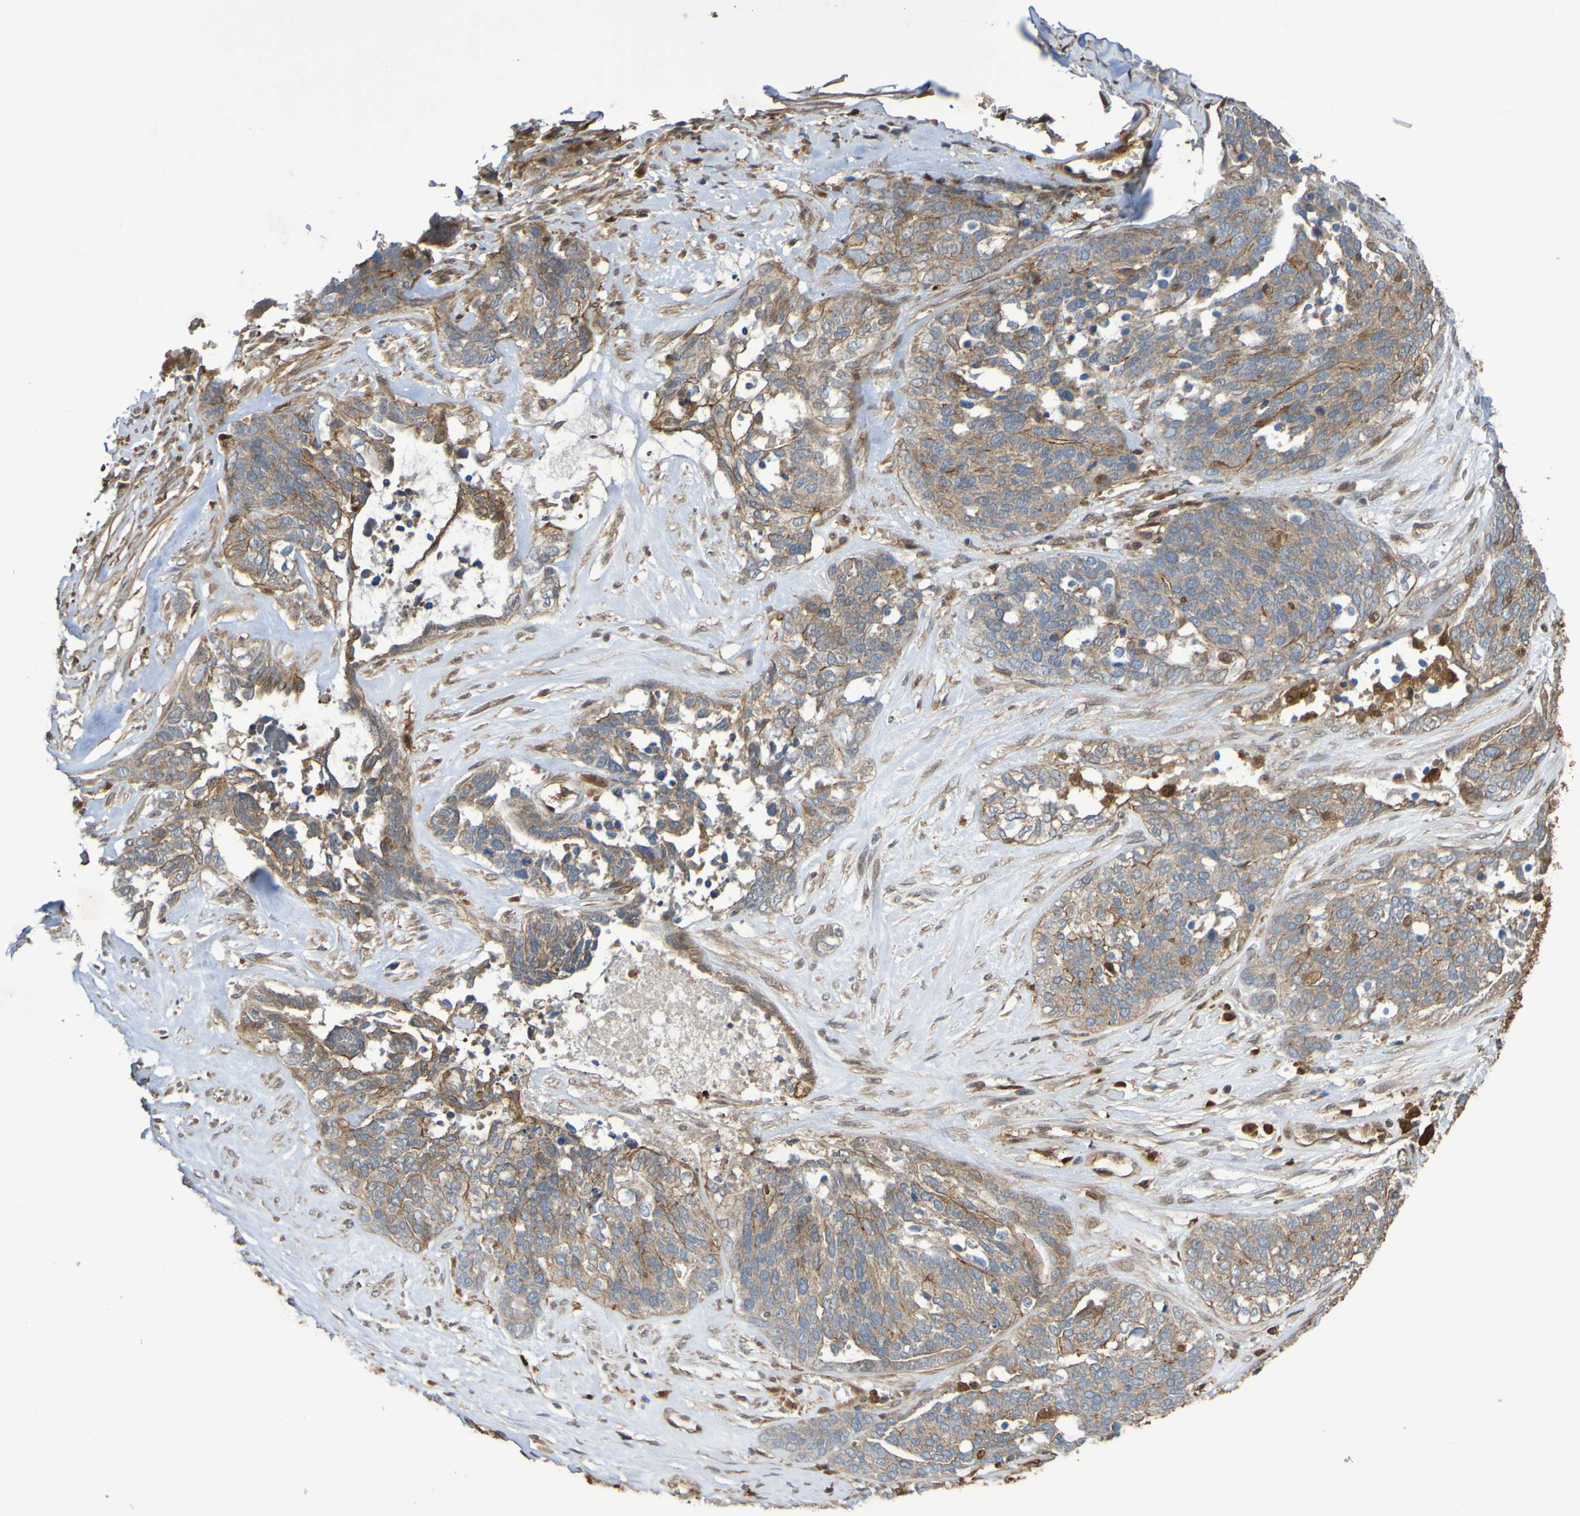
{"staining": {"intensity": "moderate", "quantity": "25%-75%", "location": "cytoplasmic/membranous"}, "tissue": "ovarian cancer", "cell_type": "Tumor cells", "image_type": "cancer", "snomed": [{"axis": "morphology", "description": "Cystadenocarcinoma, serous, NOS"}, {"axis": "topography", "description": "Ovary"}], "caption": "A medium amount of moderate cytoplasmic/membranous positivity is seen in approximately 25%-75% of tumor cells in ovarian serous cystadenocarcinoma tissue. (Brightfield microscopy of DAB IHC at high magnification).", "gene": "SERPINB6", "patient": {"sex": "female", "age": 44}}